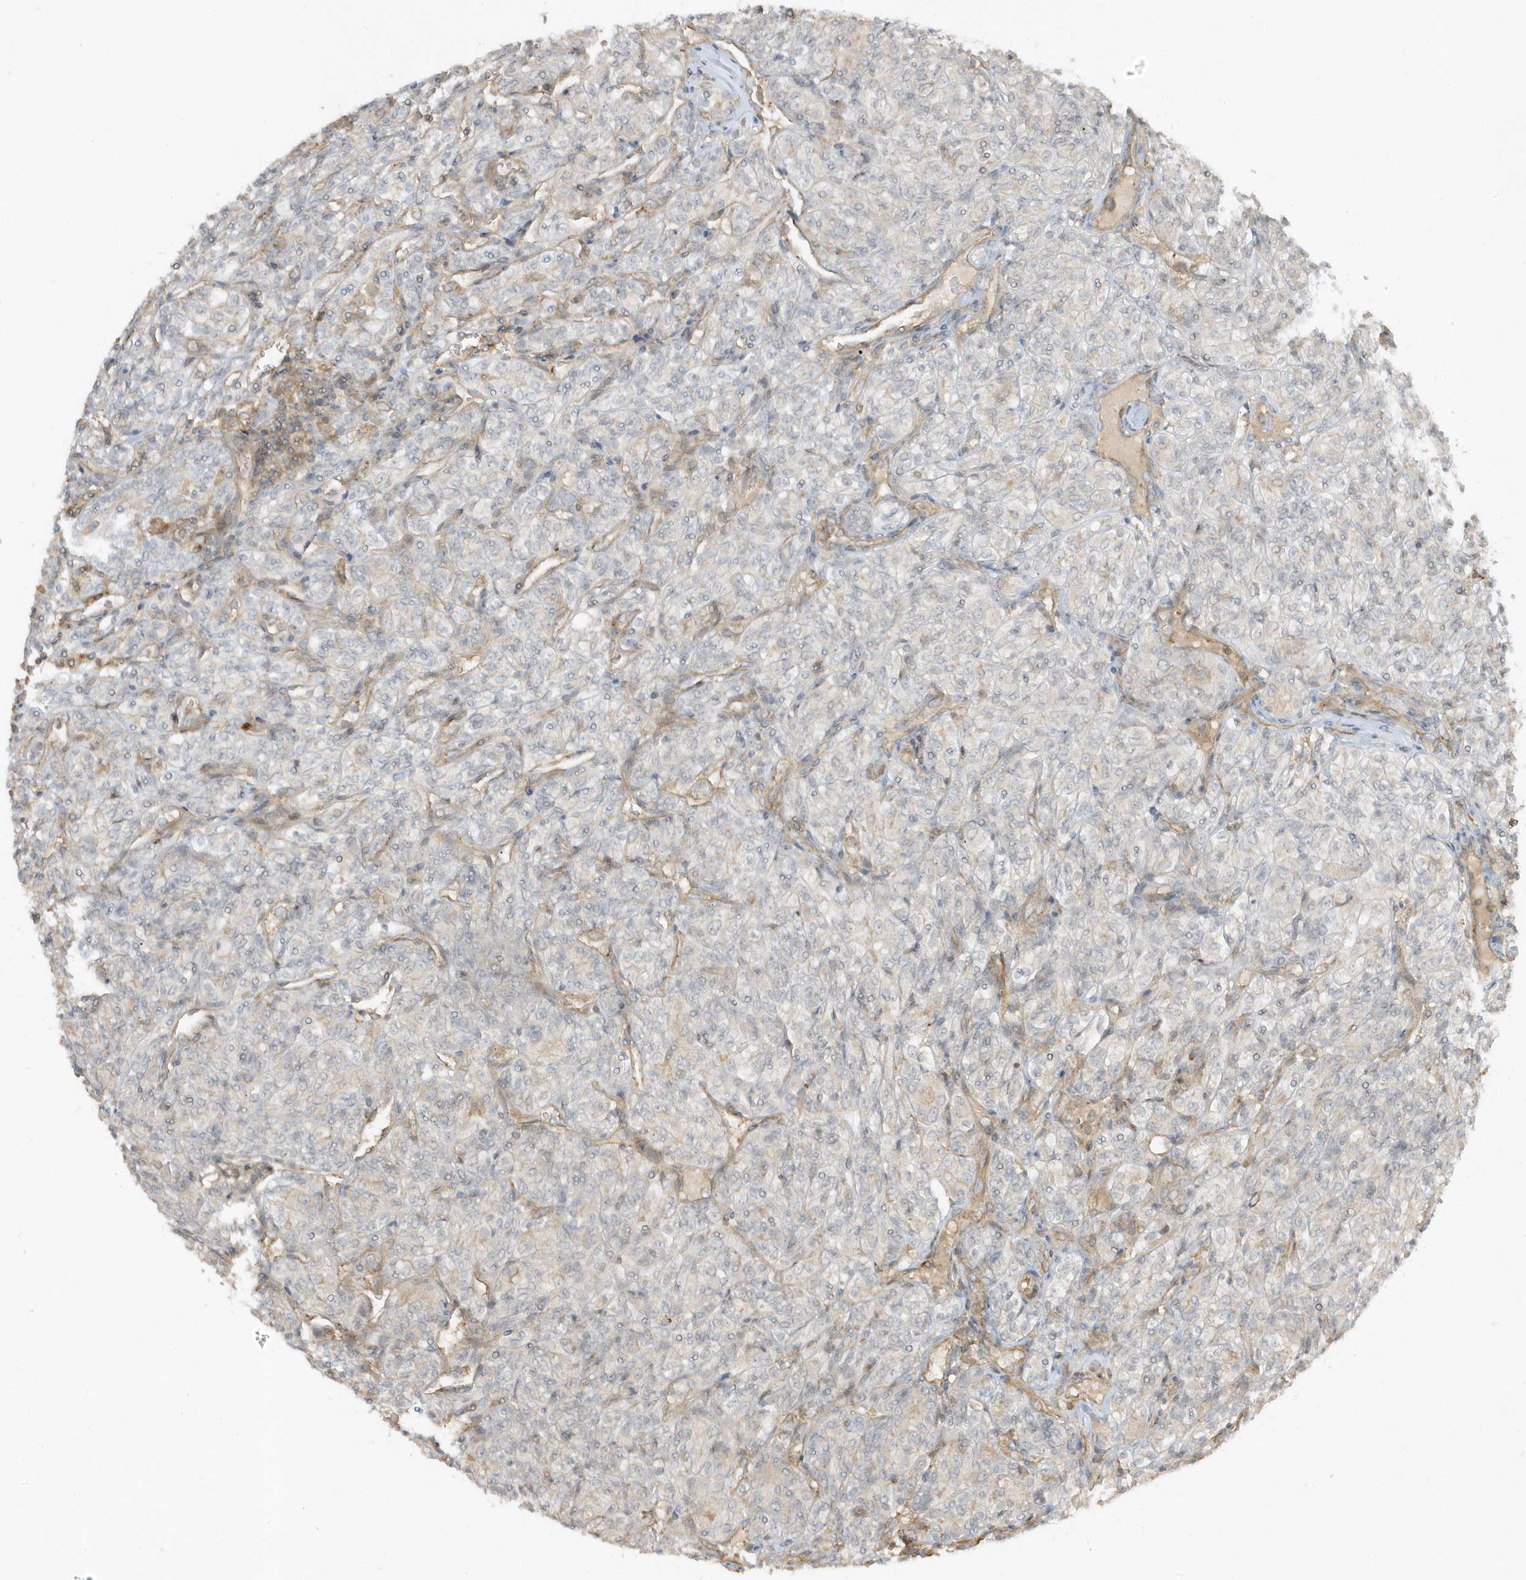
{"staining": {"intensity": "negative", "quantity": "none", "location": "none"}, "tissue": "renal cancer", "cell_type": "Tumor cells", "image_type": "cancer", "snomed": [{"axis": "morphology", "description": "Adenocarcinoma, NOS"}, {"axis": "topography", "description": "Kidney"}], "caption": "Tumor cells show no significant positivity in renal adenocarcinoma.", "gene": "ZBTB8A", "patient": {"sex": "male", "age": 77}}